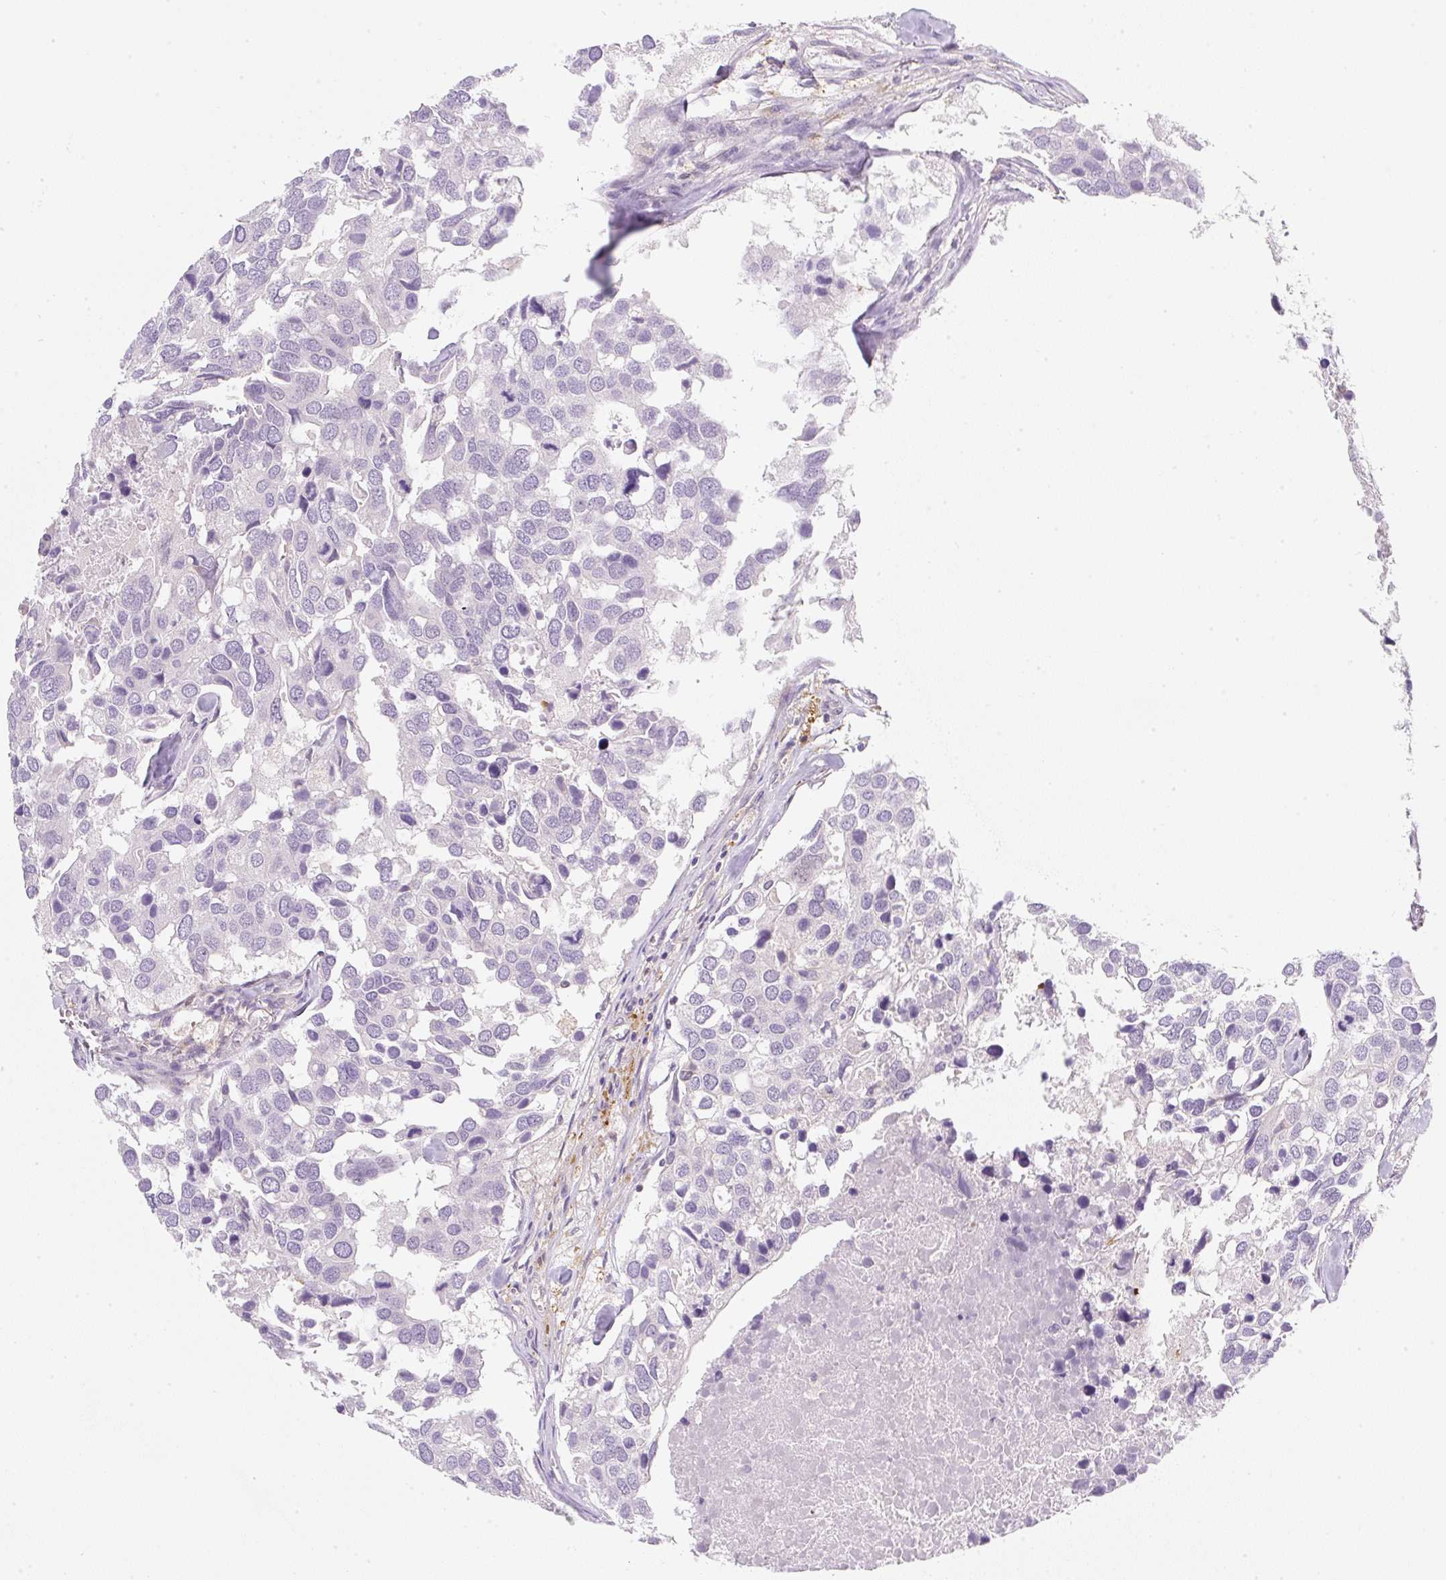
{"staining": {"intensity": "negative", "quantity": "none", "location": "none"}, "tissue": "breast cancer", "cell_type": "Tumor cells", "image_type": "cancer", "snomed": [{"axis": "morphology", "description": "Duct carcinoma"}, {"axis": "topography", "description": "Breast"}], "caption": "This micrograph is of breast infiltrating ductal carcinoma stained with immunohistochemistry to label a protein in brown with the nuclei are counter-stained blue. There is no positivity in tumor cells.", "gene": "OMA1", "patient": {"sex": "female", "age": 83}}